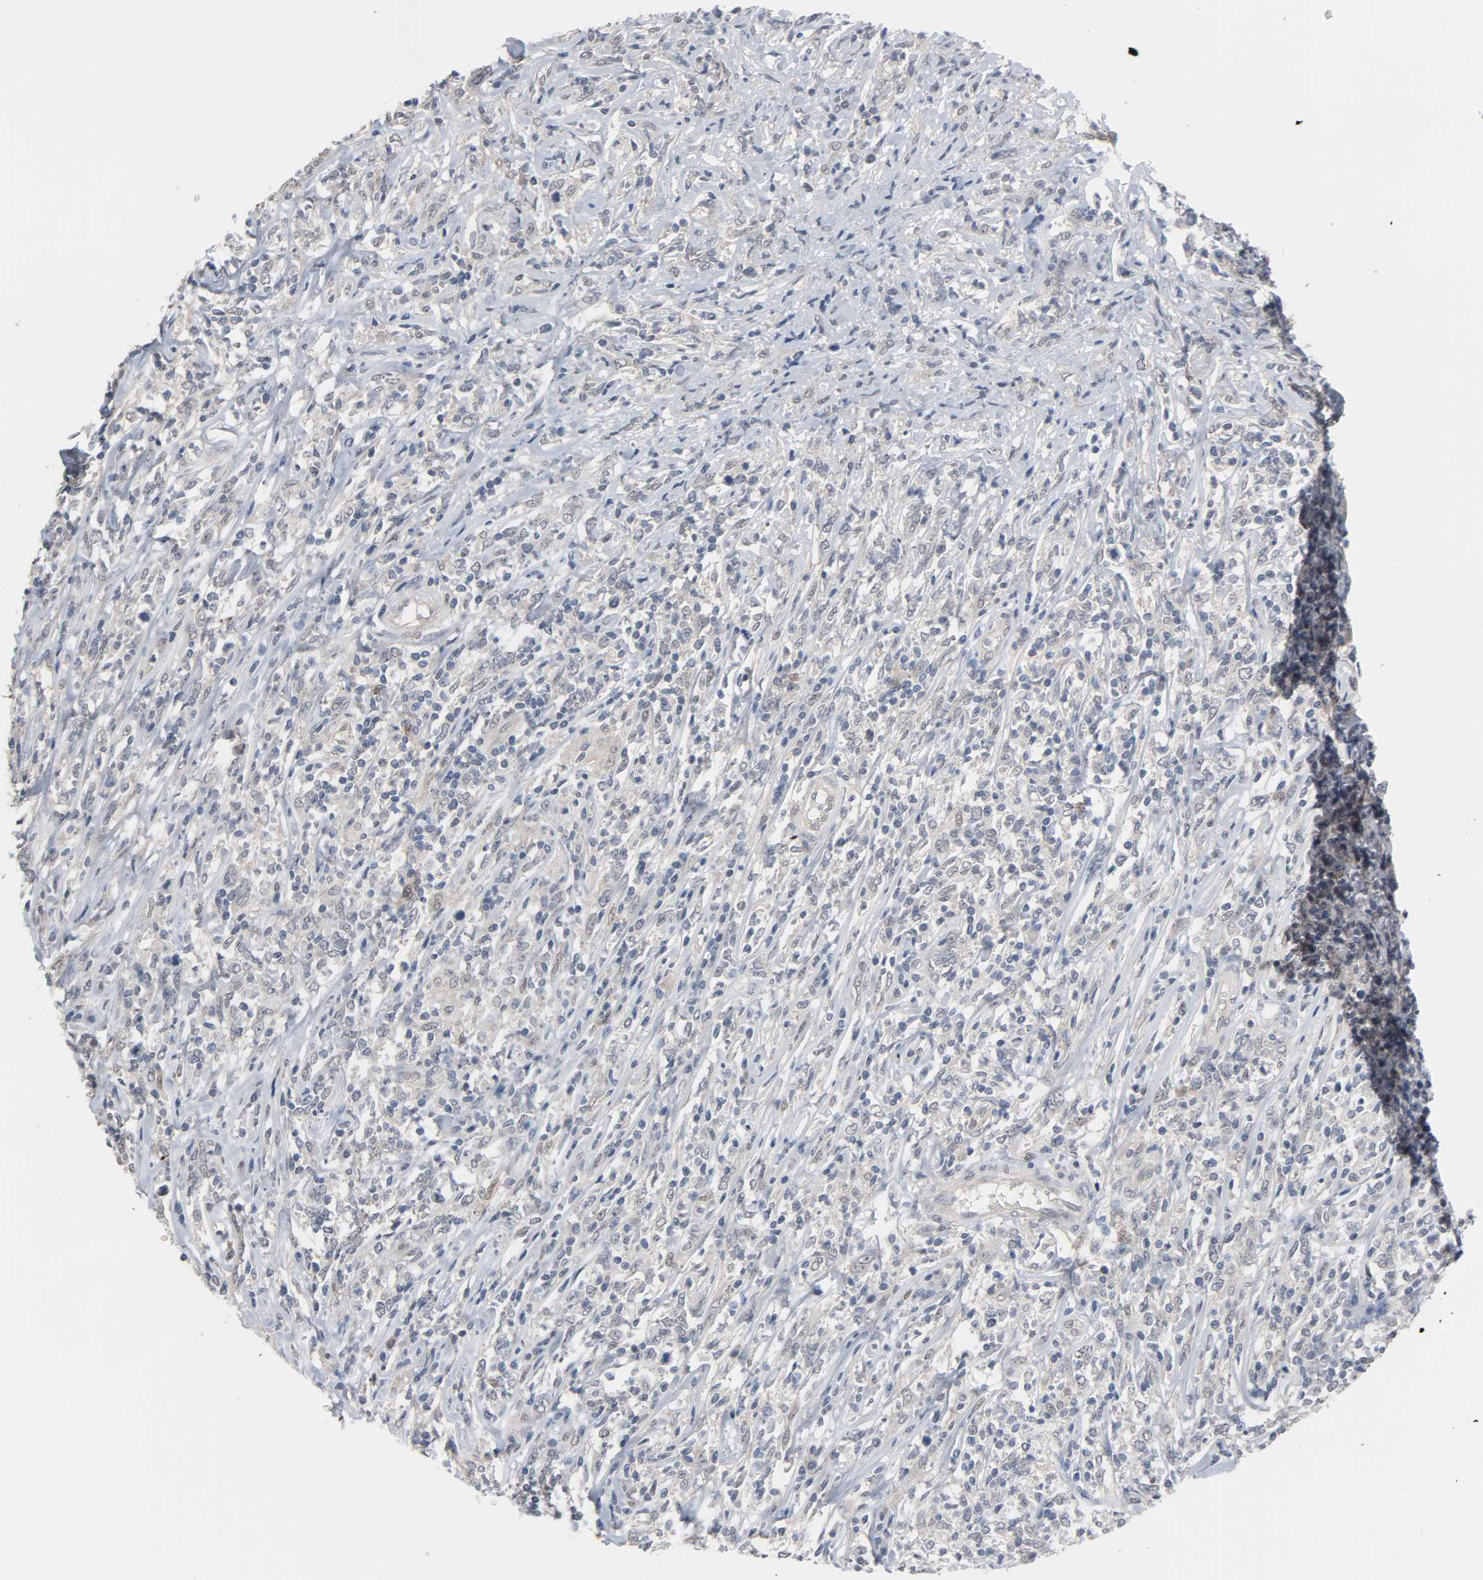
{"staining": {"intensity": "negative", "quantity": "none", "location": "none"}, "tissue": "lymphoma", "cell_type": "Tumor cells", "image_type": "cancer", "snomed": [{"axis": "morphology", "description": "Malignant lymphoma, non-Hodgkin's type, High grade"}, {"axis": "topography", "description": "Lymph node"}], "caption": "This is an IHC histopathology image of lymphoma. There is no positivity in tumor cells.", "gene": "ACSS2", "patient": {"sex": "female", "age": 84}}